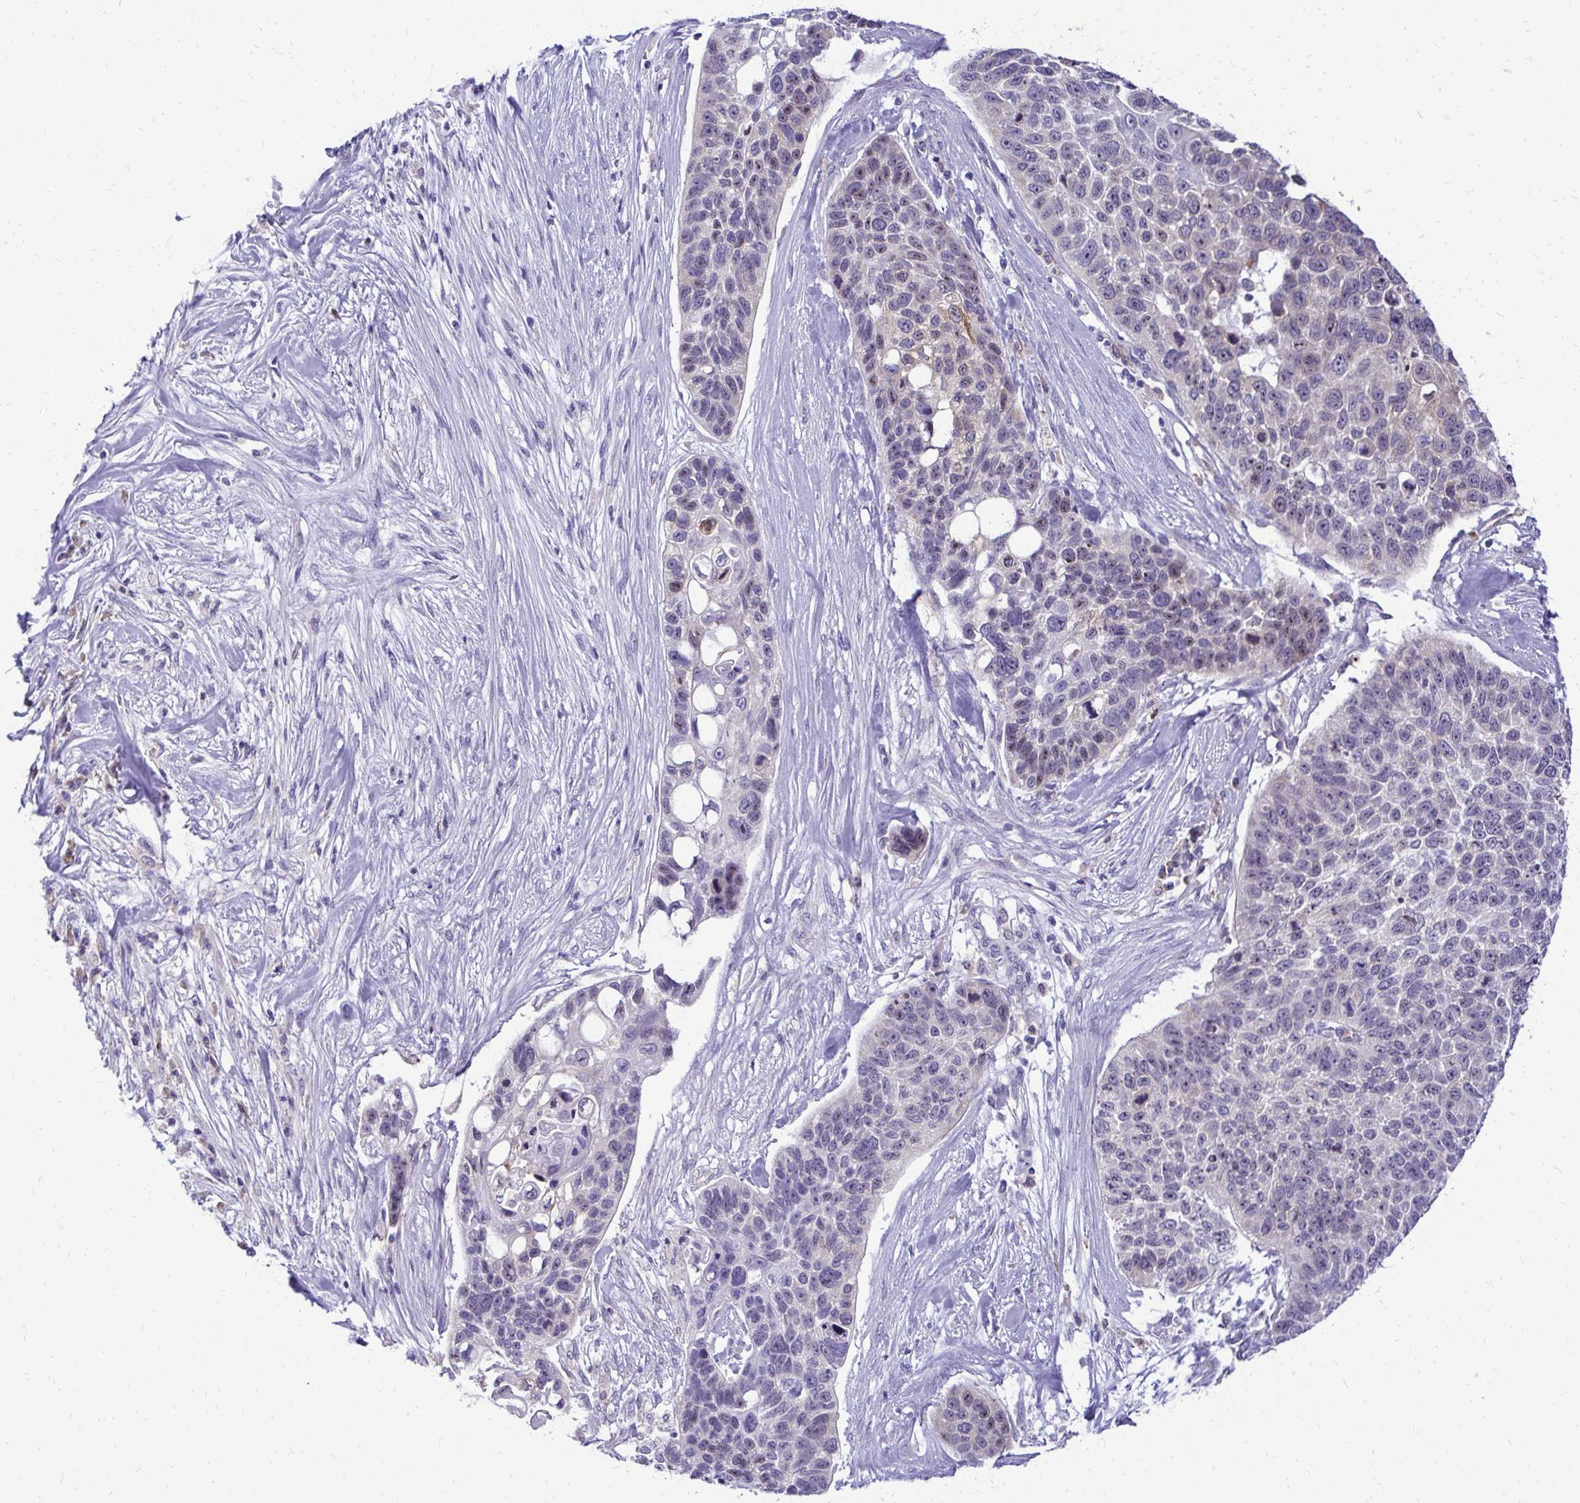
{"staining": {"intensity": "moderate", "quantity": "<25%", "location": "nuclear"}, "tissue": "lung cancer", "cell_type": "Tumor cells", "image_type": "cancer", "snomed": [{"axis": "morphology", "description": "Squamous cell carcinoma, NOS"}, {"axis": "topography", "description": "Lung"}], "caption": "Lung cancer (squamous cell carcinoma) was stained to show a protein in brown. There is low levels of moderate nuclear positivity in approximately <25% of tumor cells.", "gene": "NIFK", "patient": {"sex": "male", "age": 62}}